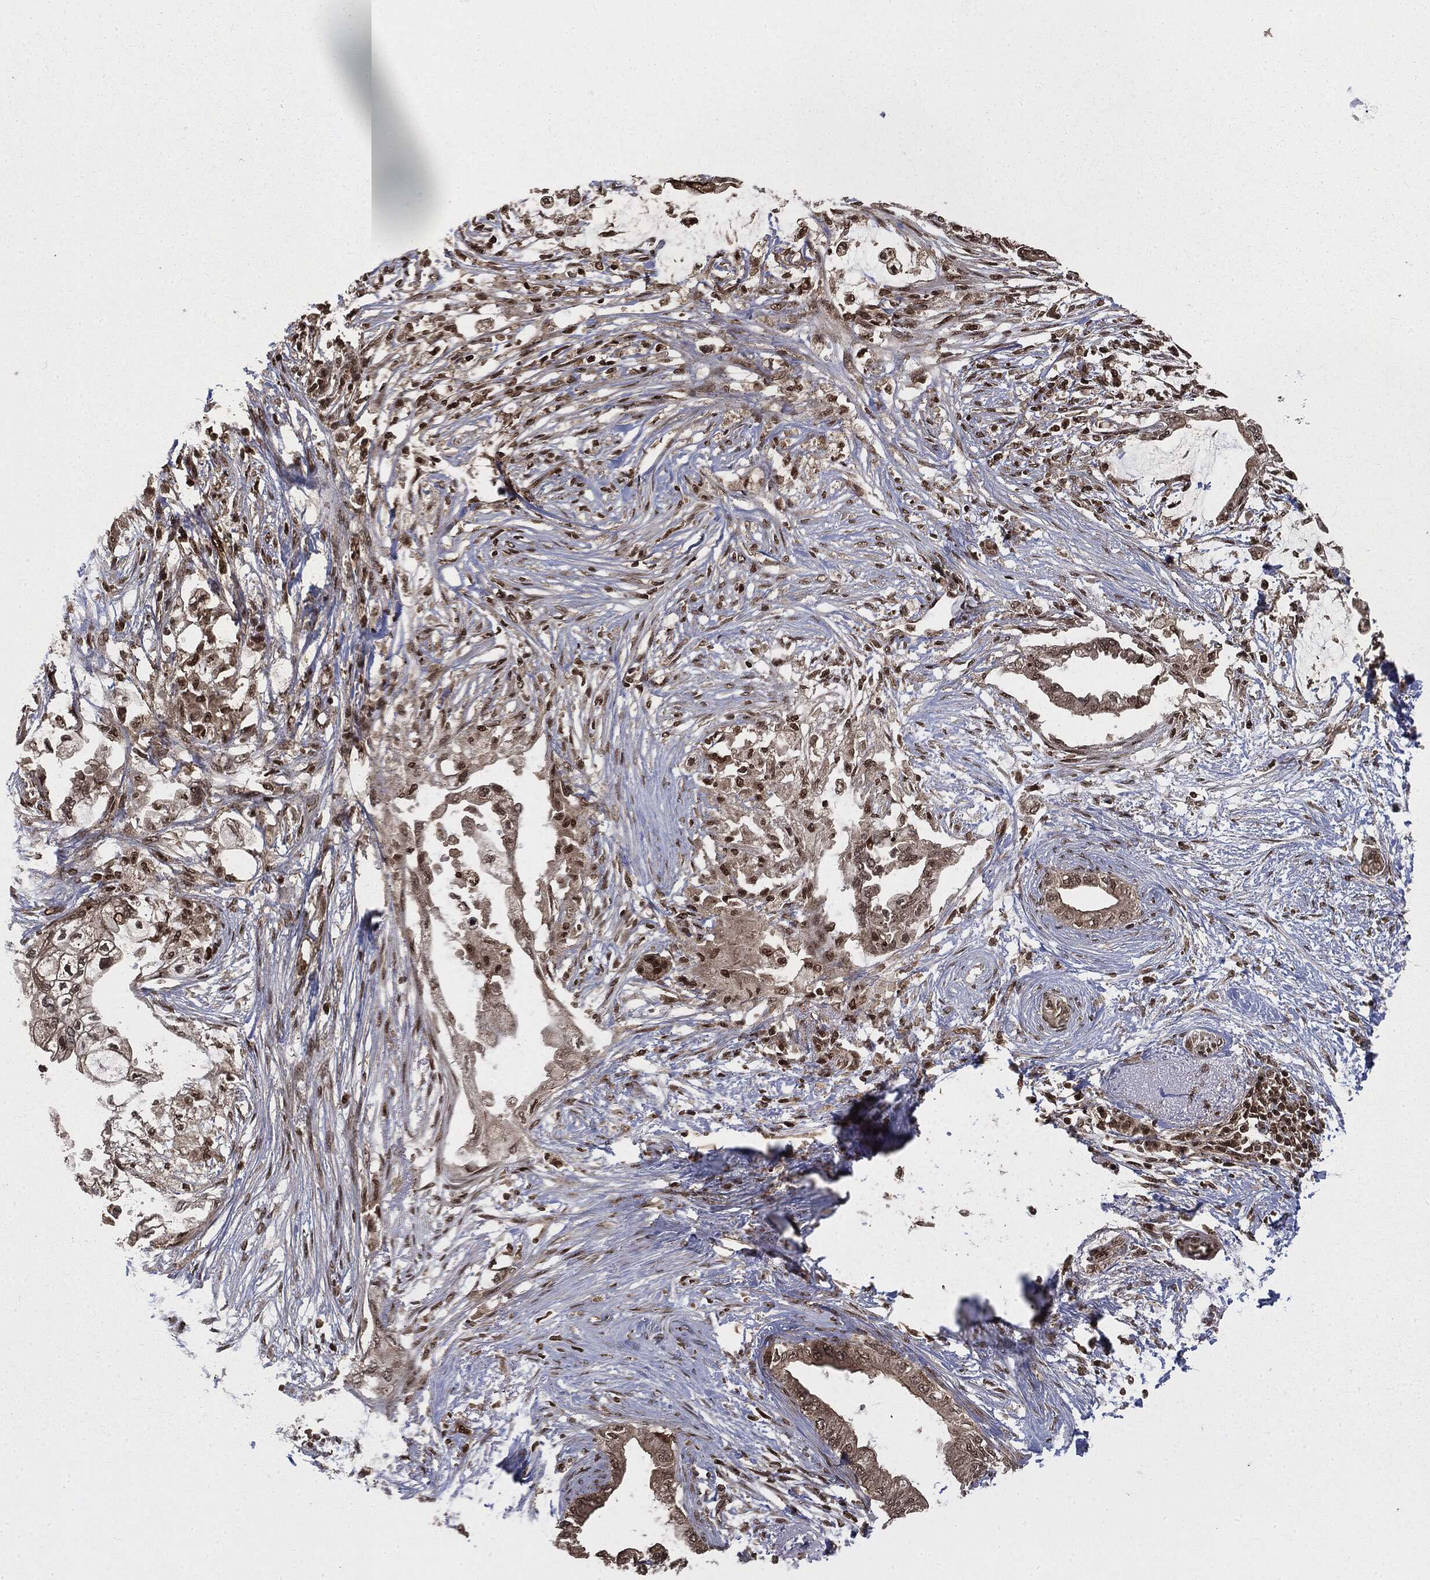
{"staining": {"intensity": "negative", "quantity": "none", "location": "none"}, "tissue": "pancreatic cancer", "cell_type": "Tumor cells", "image_type": "cancer", "snomed": [{"axis": "morphology", "description": "Normal tissue, NOS"}, {"axis": "morphology", "description": "Adenocarcinoma, NOS"}, {"axis": "topography", "description": "Pancreas"}, {"axis": "topography", "description": "Duodenum"}], "caption": "IHC image of neoplastic tissue: human pancreatic adenocarcinoma stained with DAB demonstrates no significant protein staining in tumor cells.", "gene": "CTDP1", "patient": {"sex": "female", "age": 60}}